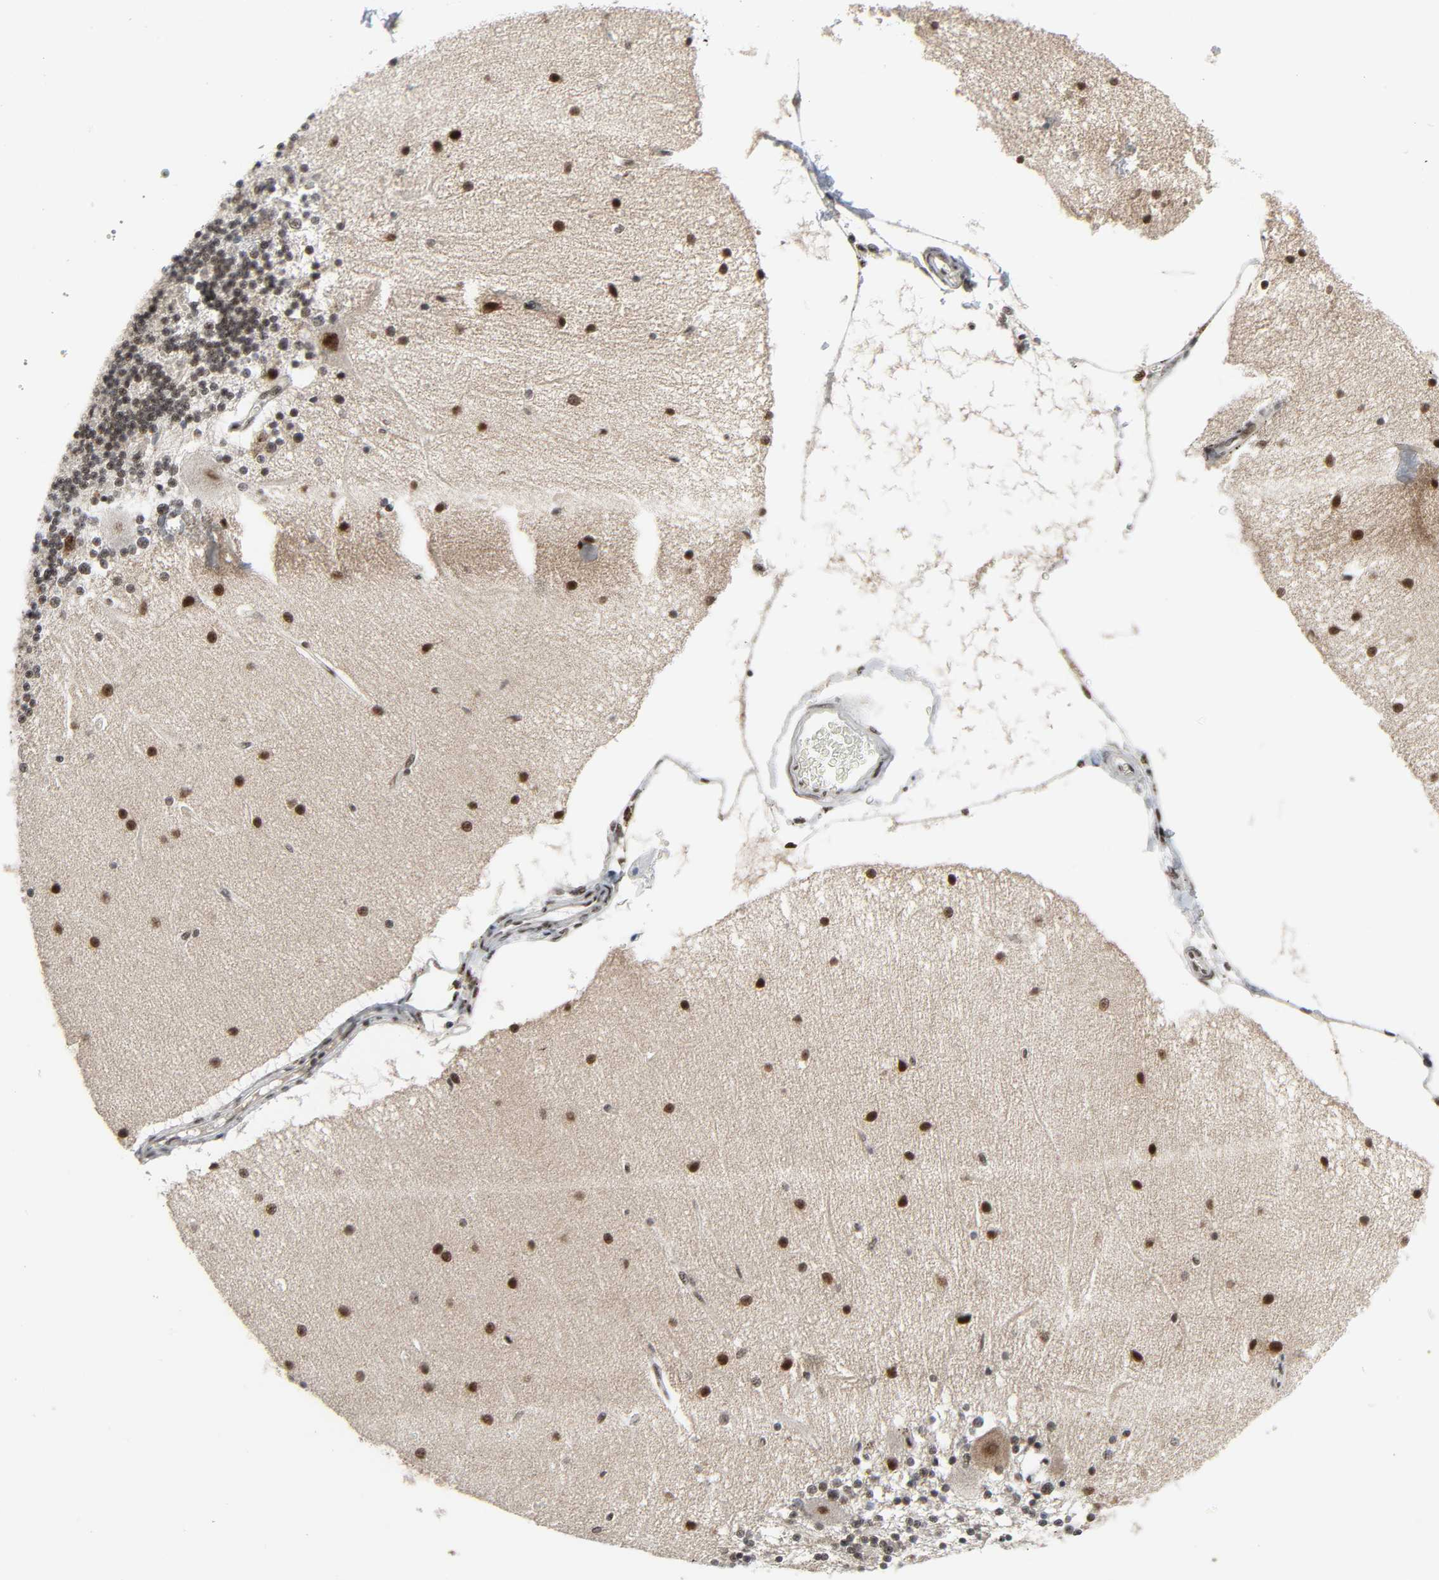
{"staining": {"intensity": "moderate", "quantity": ">75%", "location": "nuclear"}, "tissue": "cerebellum", "cell_type": "Cells in granular layer", "image_type": "normal", "snomed": [{"axis": "morphology", "description": "Normal tissue, NOS"}, {"axis": "topography", "description": "Cerebellum"}], "caption": "This photomicrograph exhibits unremarkable cerebellum stained with IHC to label a protein in brown. The nuclear of cells in granular layer show moderate positivity for the protein. Nuclei are counter-stained blue.", "gene": "CDK7", "patient": {"sex": "female", "age": 54}}